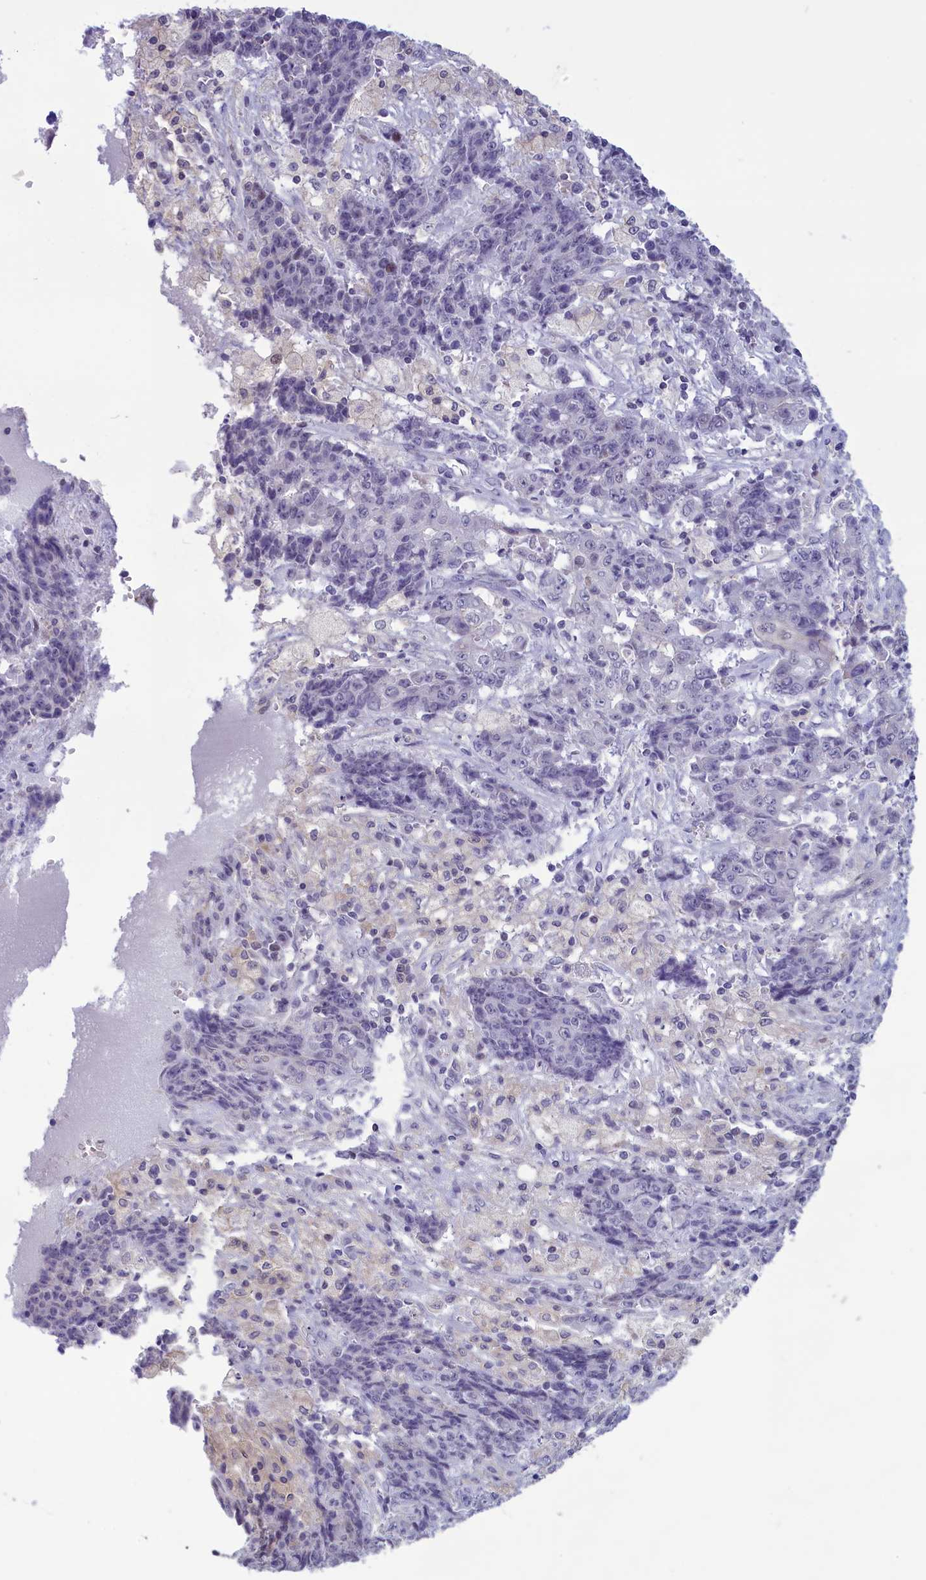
{"staining": {"intensity": "negative", "quantity": "none", "location": "none"}, "tissue": "ovarian cancer", "cell_type": "Tumor cells", "image_type": "cancer", "snomed": [{"axis": "morphology", "description": "Carcinoma, endometroid"}, {"axis": "topography", "description": "Ovary"}], "caption": "There is no significant expression in tumor cells of ovarian endometroid carcinoma. (Stains: DAB (3,3'-diaminobenzidine) immunohistochemistry with hematoxylin counter stain, Microscopy: brightfield microscopy at high magnification).", "gene": "CORO2A", "patient": {"sex": "female", "age": 42}}